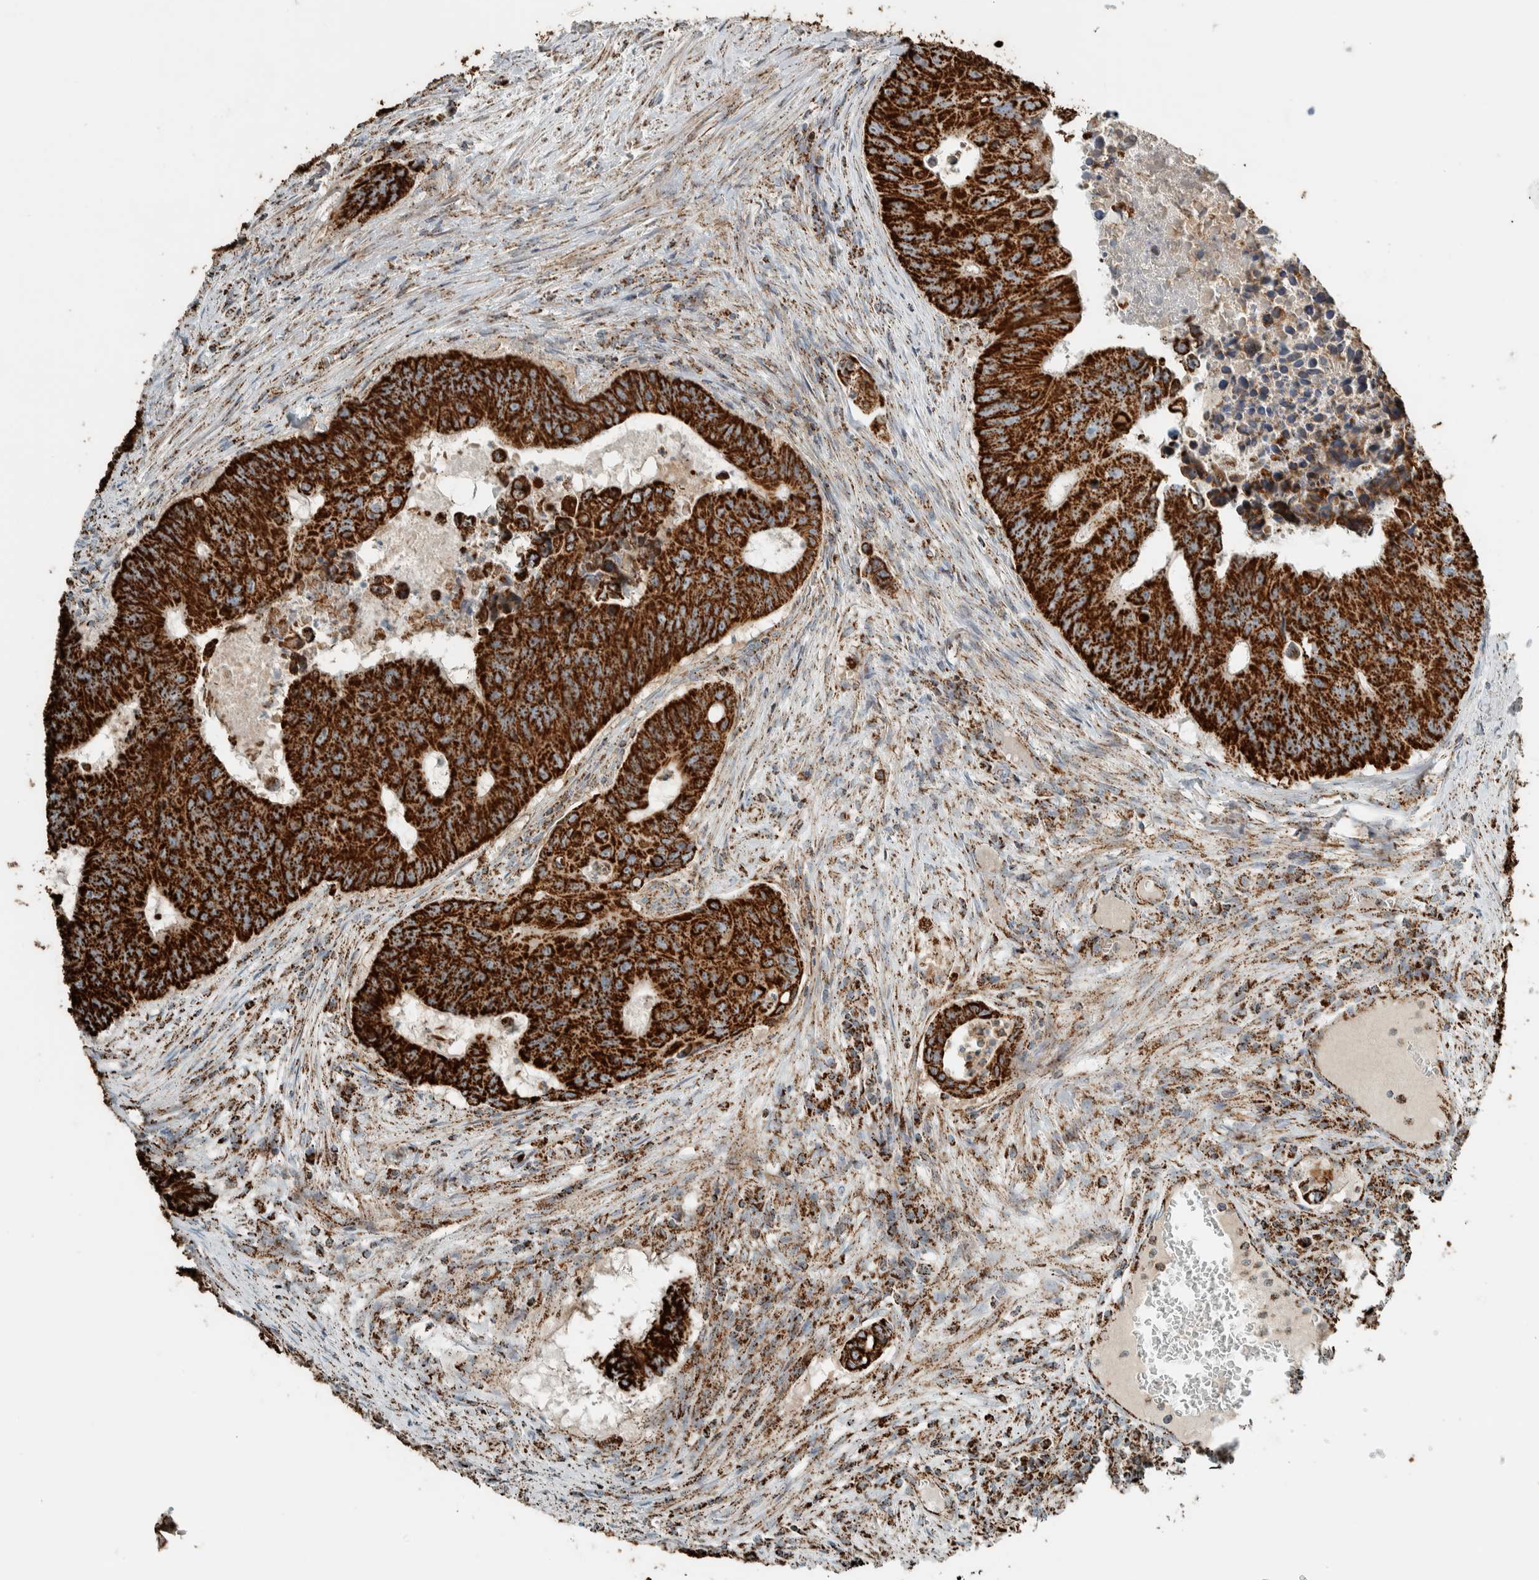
{"staining": {"intensity": "strong", "quantity": ">75%", "location": "cytoplasmic/membranous"}, "tissue": "colorectal cancer", "cell_type": "Tumor cells", "image_type": "cancer", "snomed": [{"axis": "morphology", "description": "Adenocarcinoma, NOS"}, {"axis": "topography", "description": "Colon"}], "caption": "Immunohistochemistry (IHC) photomicrograph of colorectal cancer (adenocarcinoma) stained for a protein (brown), which exhibits high levels of strong cytoplasmic/membranous positivity in about >75% of tumor cells.", "gene": "ZNF454", "patient": {"sex": "male", "age": 87}}